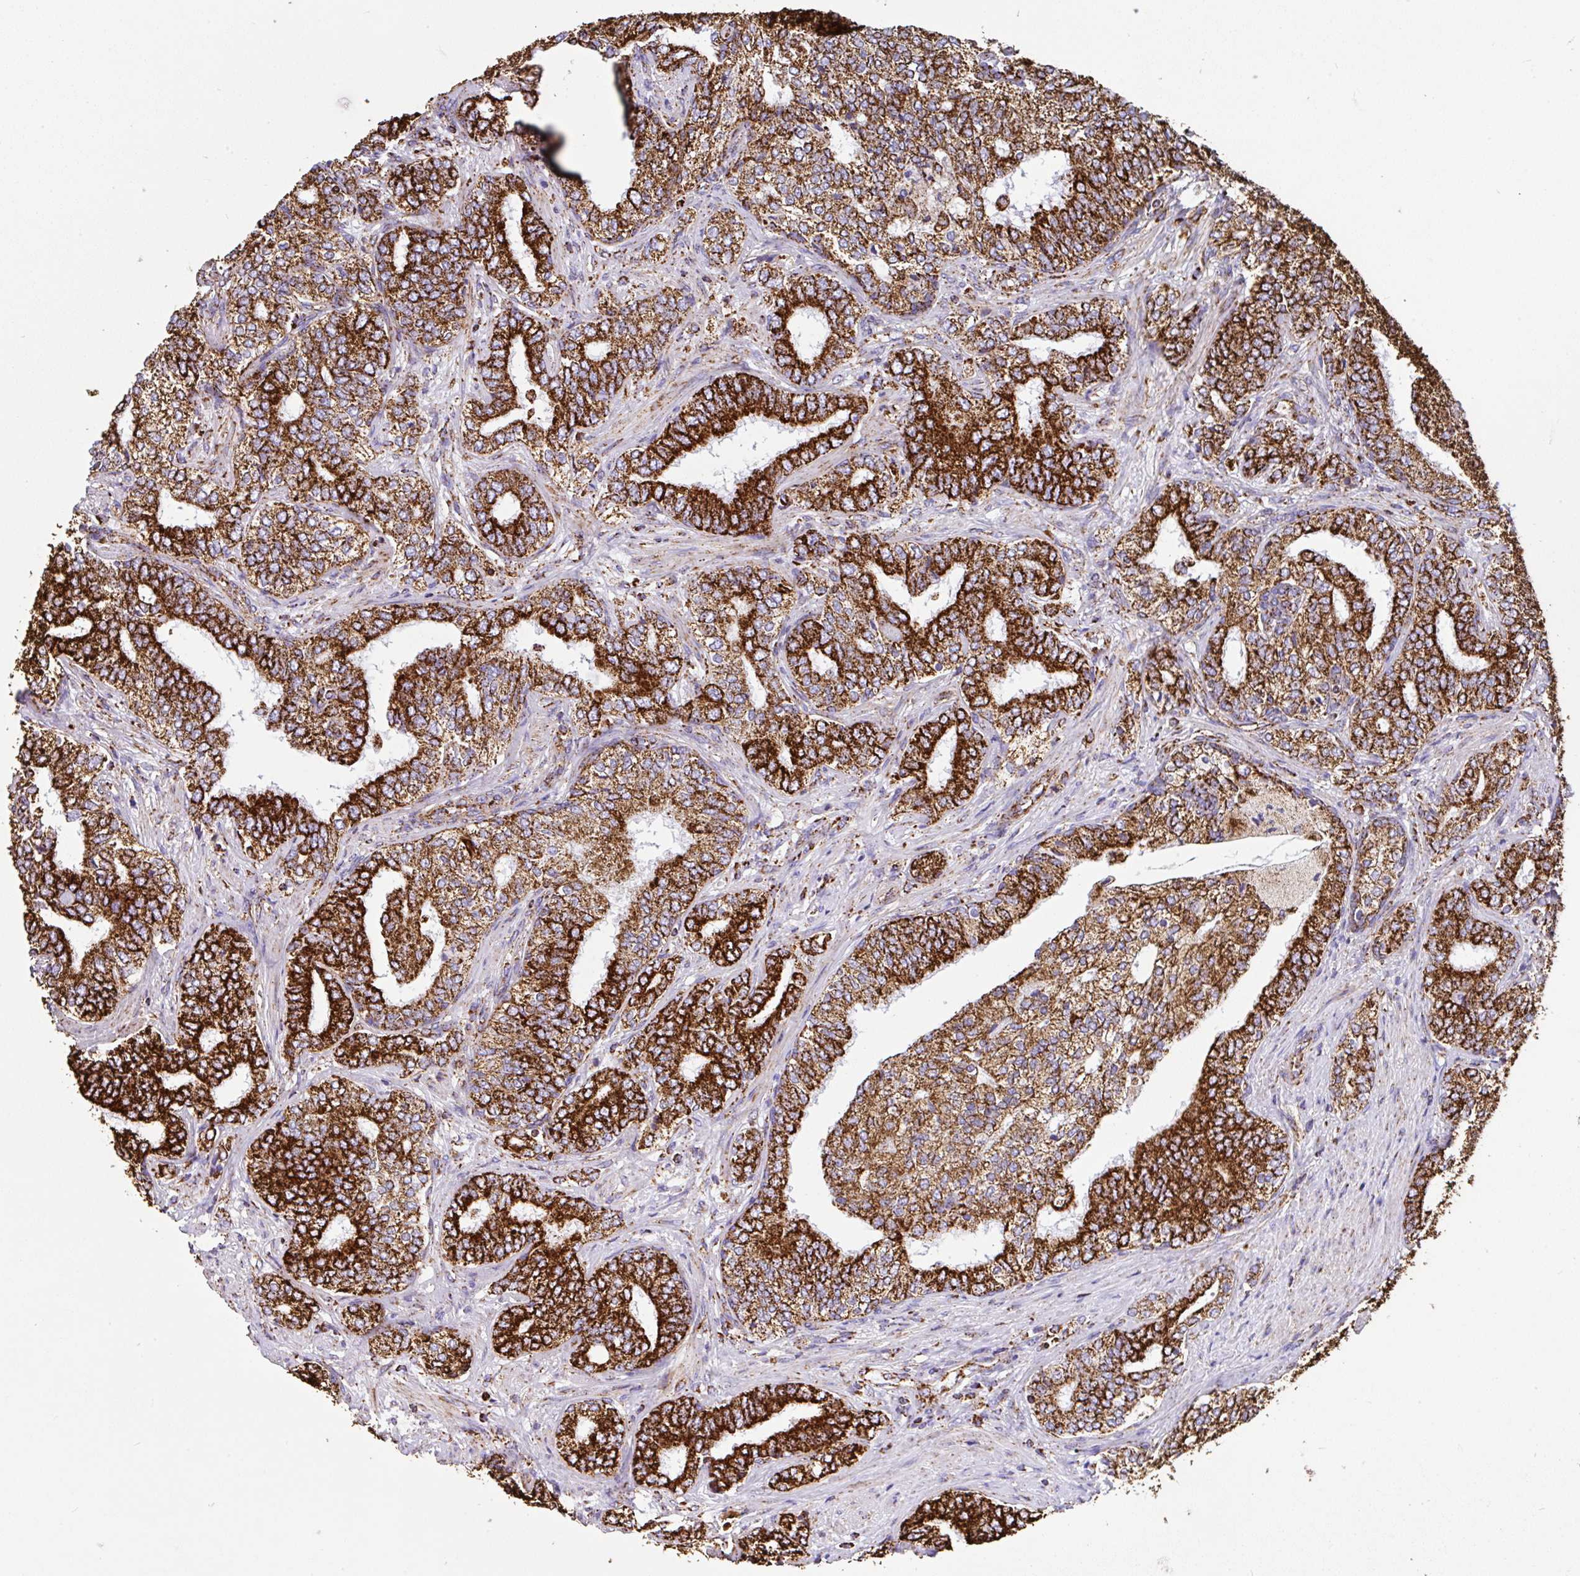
{"staining": {"intensity": "strong", "quantity": ">75%", "location": "cytoplasmic/membranous"}, "tissue": "prostate cancer", "cell_type": "Tumor cells", "image_type": "cancer", "snomed": [{"axis": "morphology", "description": "Adenocarcinoma, High grade"}, {"axis": "topography", "description": "Prostate"}], "caption": "High-grade adenocarcinoma (prostate) stained with immunohistochemistry reveals strong cytoplasmic/membranous positivity in approximately >75% of tumor cells.", "gene": "ANKRD33B", "patient": {"sex": "male", "age": 72}}